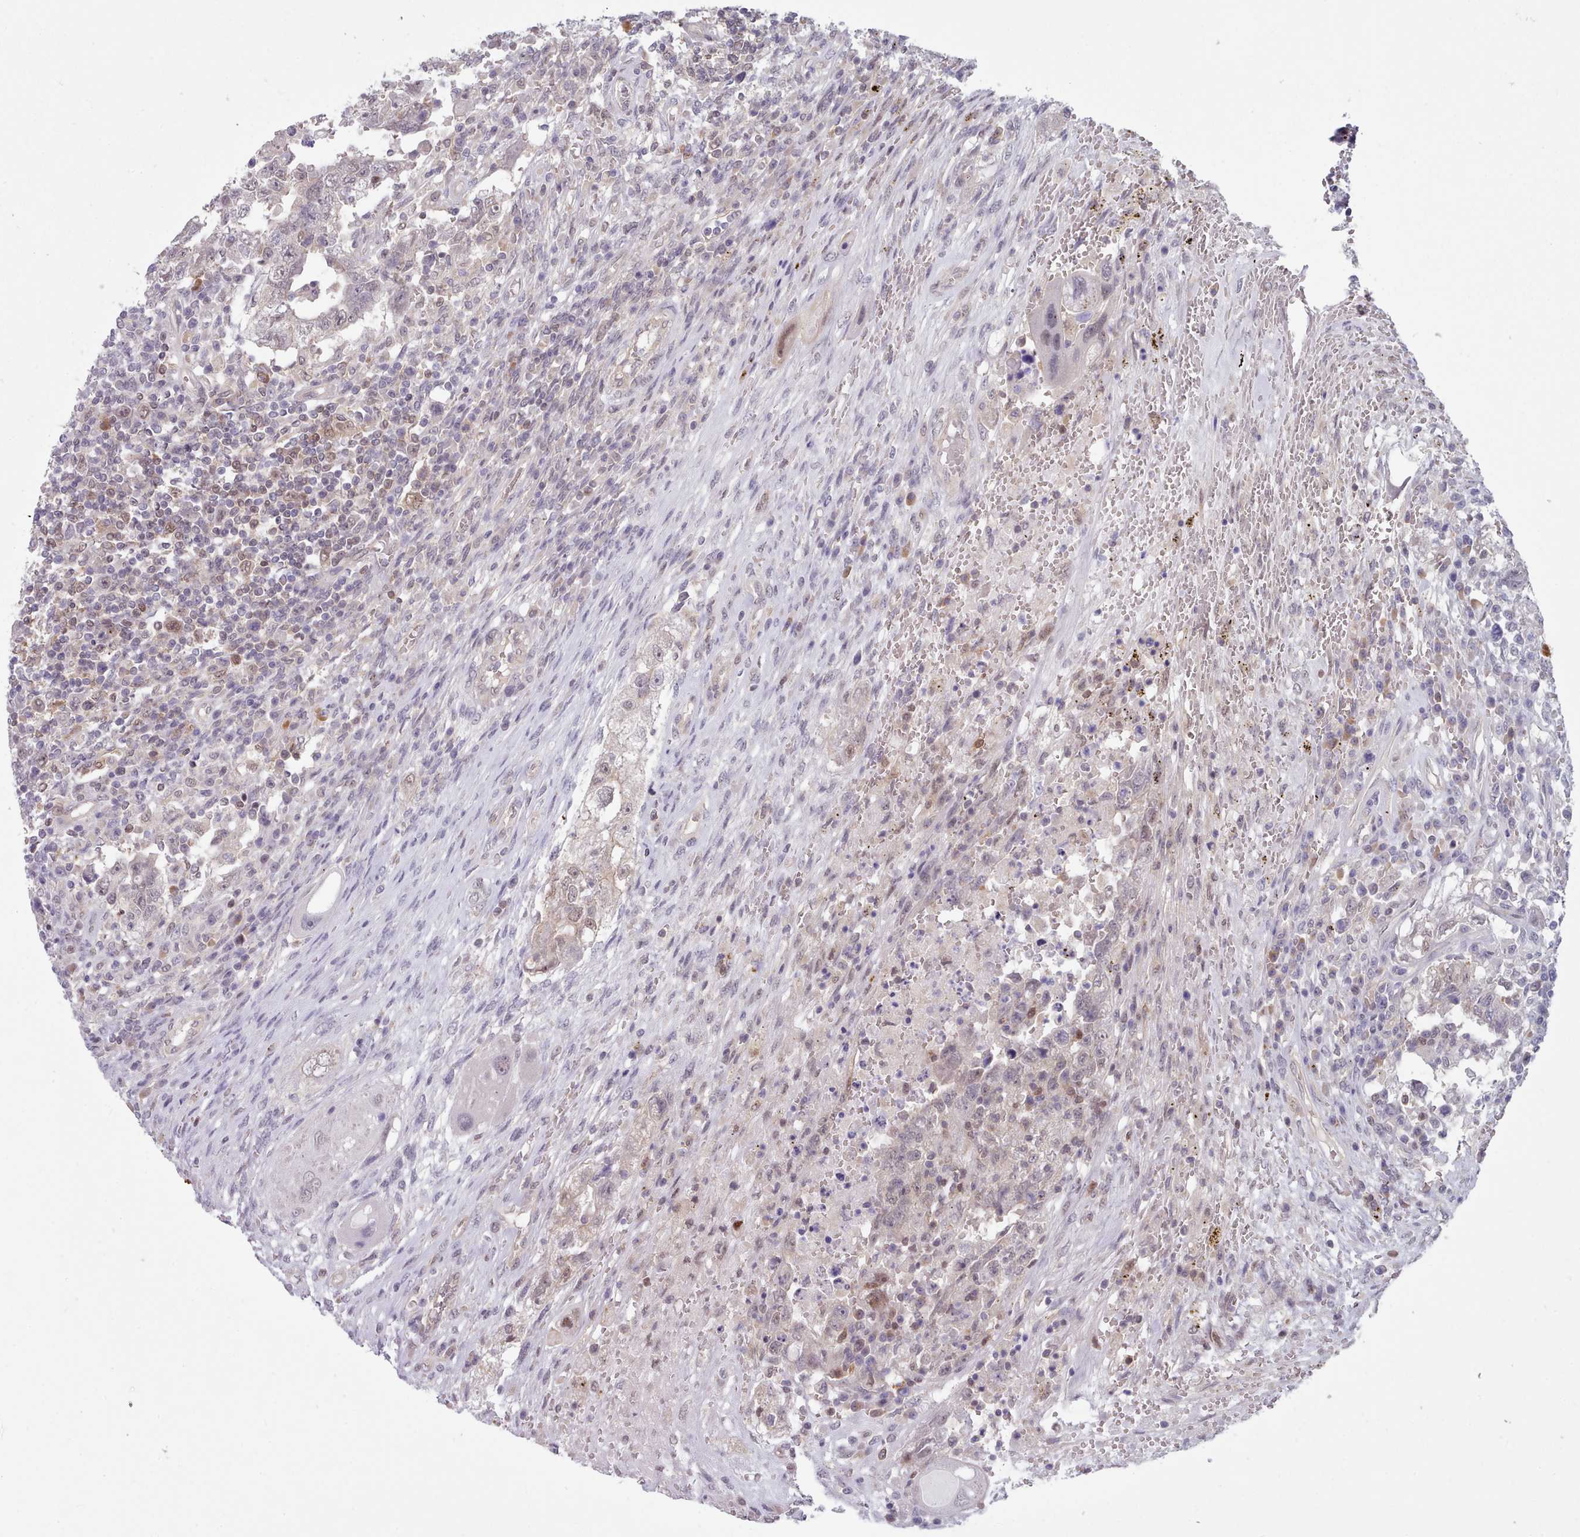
{"staining": {"intensity": "negative", "quantity": "none", "location": "none"}, "tissue": "testis cancer", "cell_type": "Tumor cells", "image_type": "cancer", "snomed": [{"axis": "morphology", "description": "Carcinoma, Embryonal, NOS"}, {"axis": "topography", "description": "Testis"}], "caption": "IHC of human testis embryonal carcinoma shows no positivity in tumor cells. (IHC, brightfield microscopy, high magnification).", "gene": "CES3", "patient": {"sex": "male", "age": 26}}